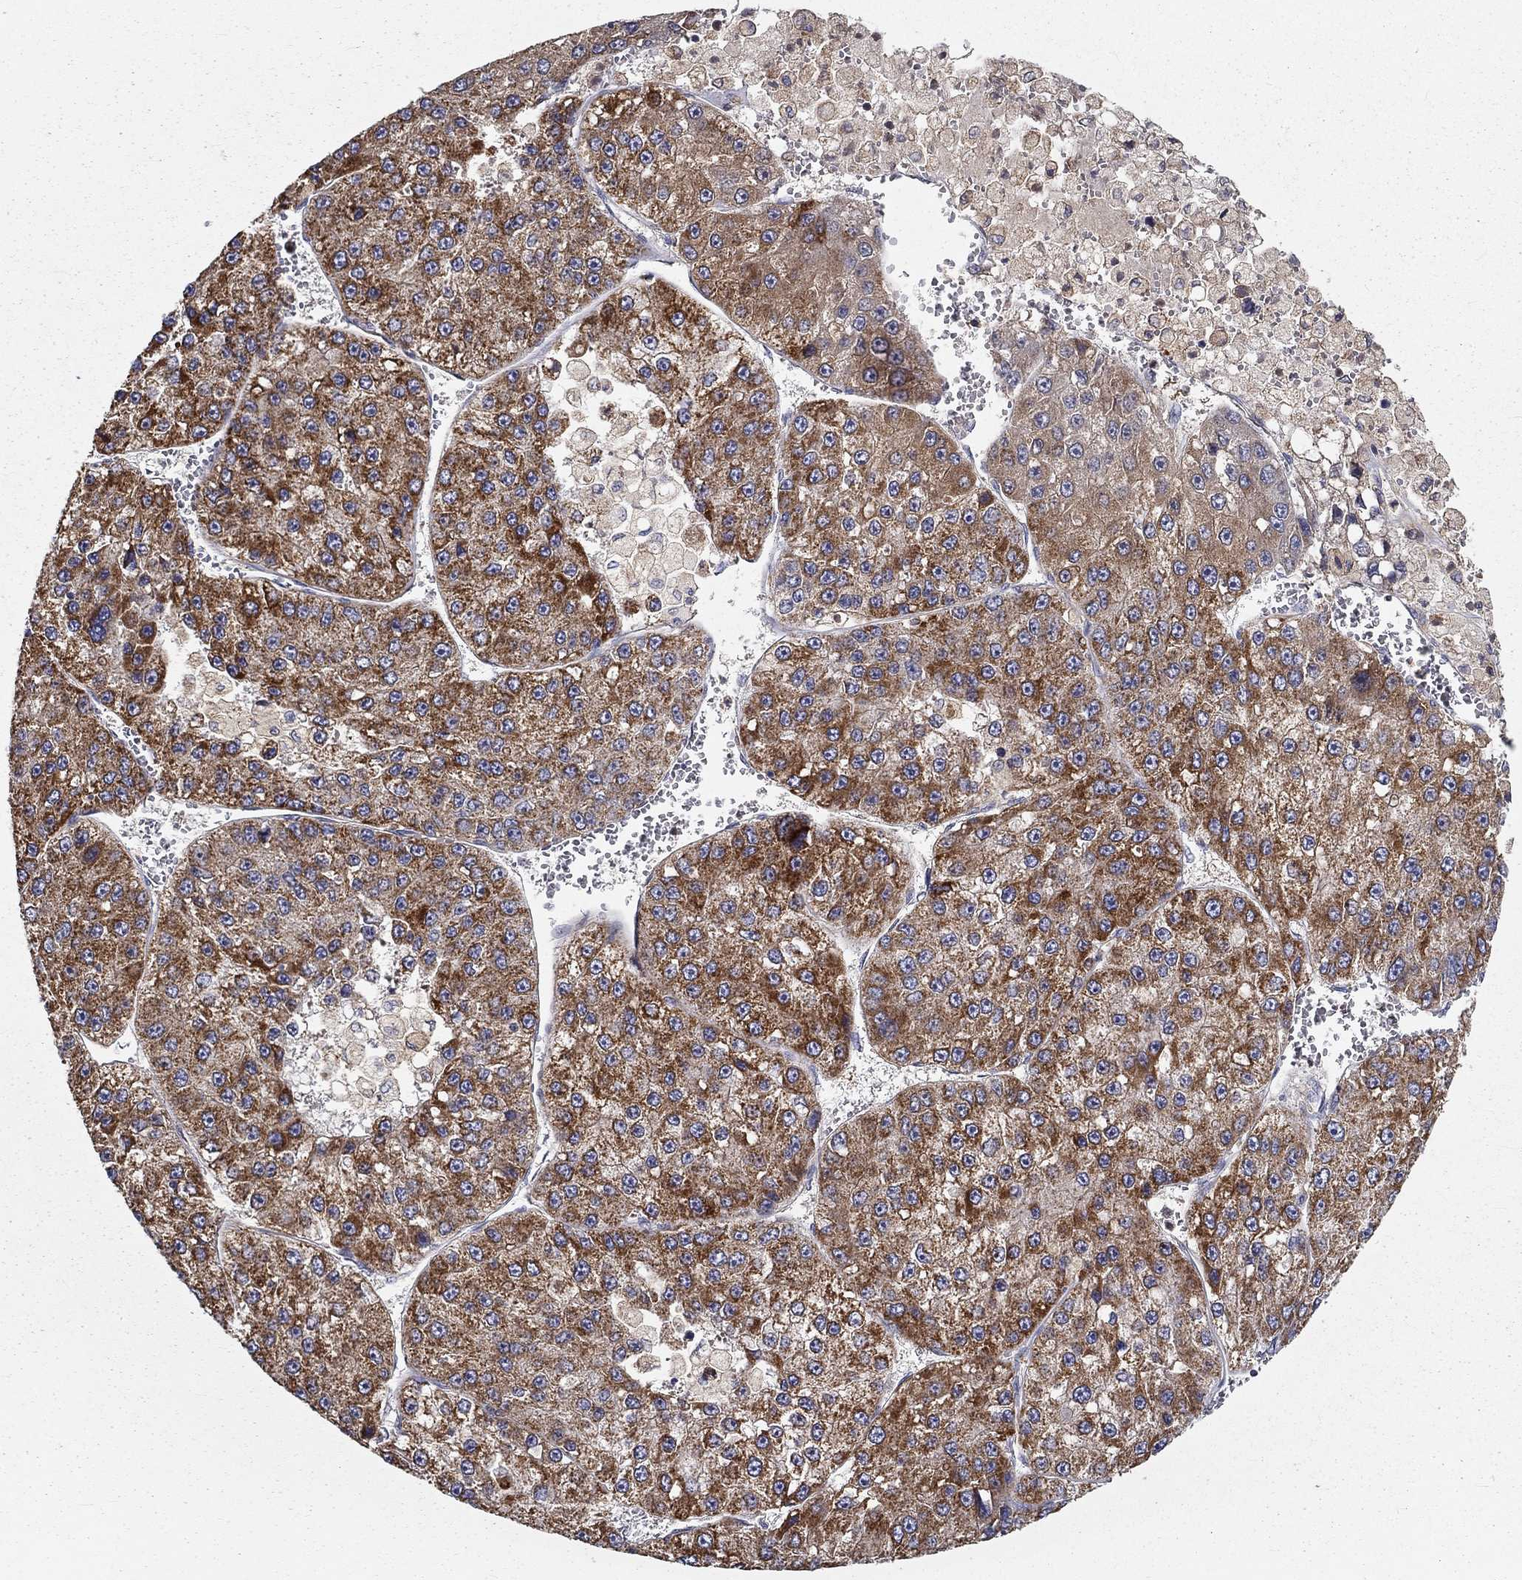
{"staining": {"intensity": "strong", "quantity": "25%-75%", "location": "cytoplasmic/membranous"}, "tissue": "liver cancer", "cell_type": "Tumor cells", "image_type": "cancer", "snomed": [{"axis": "morphology", "description": "Carcinoma, Hepatocellular, NOS"}, {"axis": "topography", "description": "Liver"}], "caption": "The micrograph exhibits a brown stain indicating the presence of a protein in the cytoplasmic/membranous of tumor cells in liver cancer.", "gene": "ALDH4A1", "patient": {"sex": "female", "age": 73}}